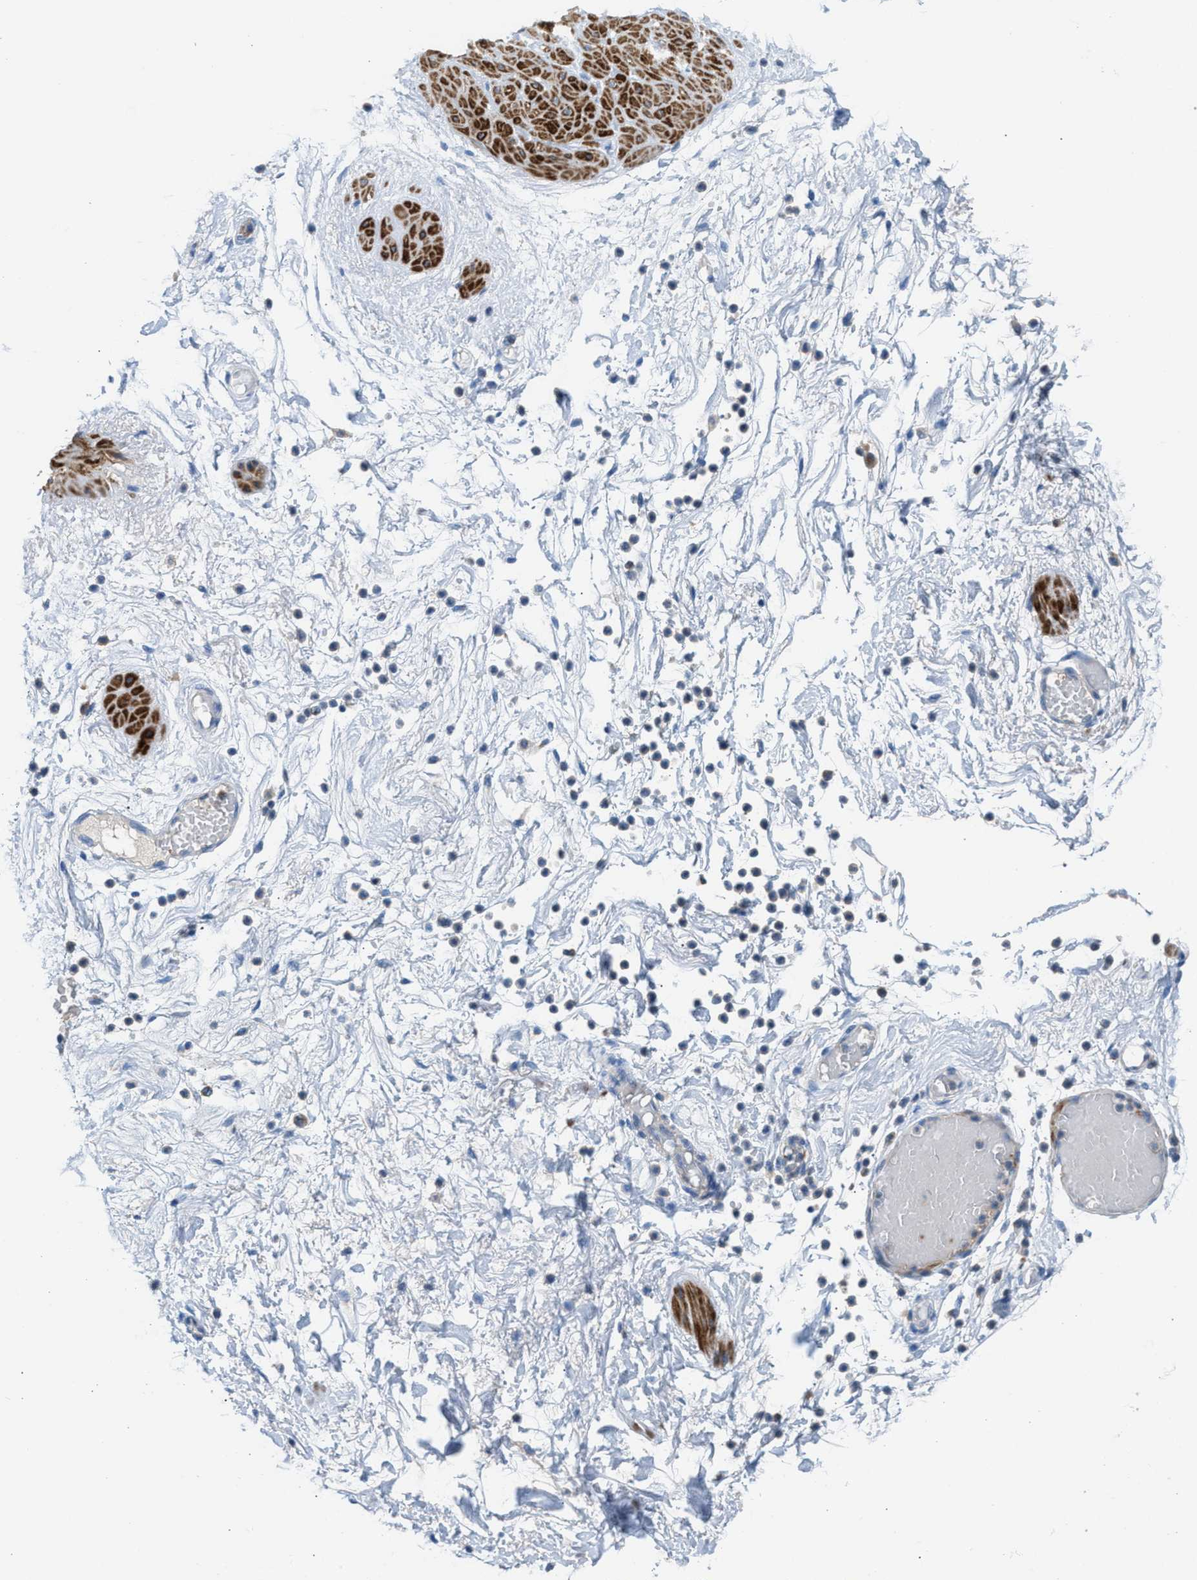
{"staining": {"intensity": "negative", "quantity": "none", "location": "none"}, "tissue": "adipose tissue", "cell_type": "Adipocytes", "image_type": "normal", "snomed": [{"axis": "morphology", "description": "Normal tissue, NOS"}, {"axis": "topography", "description": "Soft tissue"}, {"axis": "topography", "description": "Vascular tissue"}], "caption": "Adipose tissue stained for a protein using immunohistochemistry reveals no staining adipocytes.", "gene": "AOAH", "patient": {"sex": "female", "age": 35}}